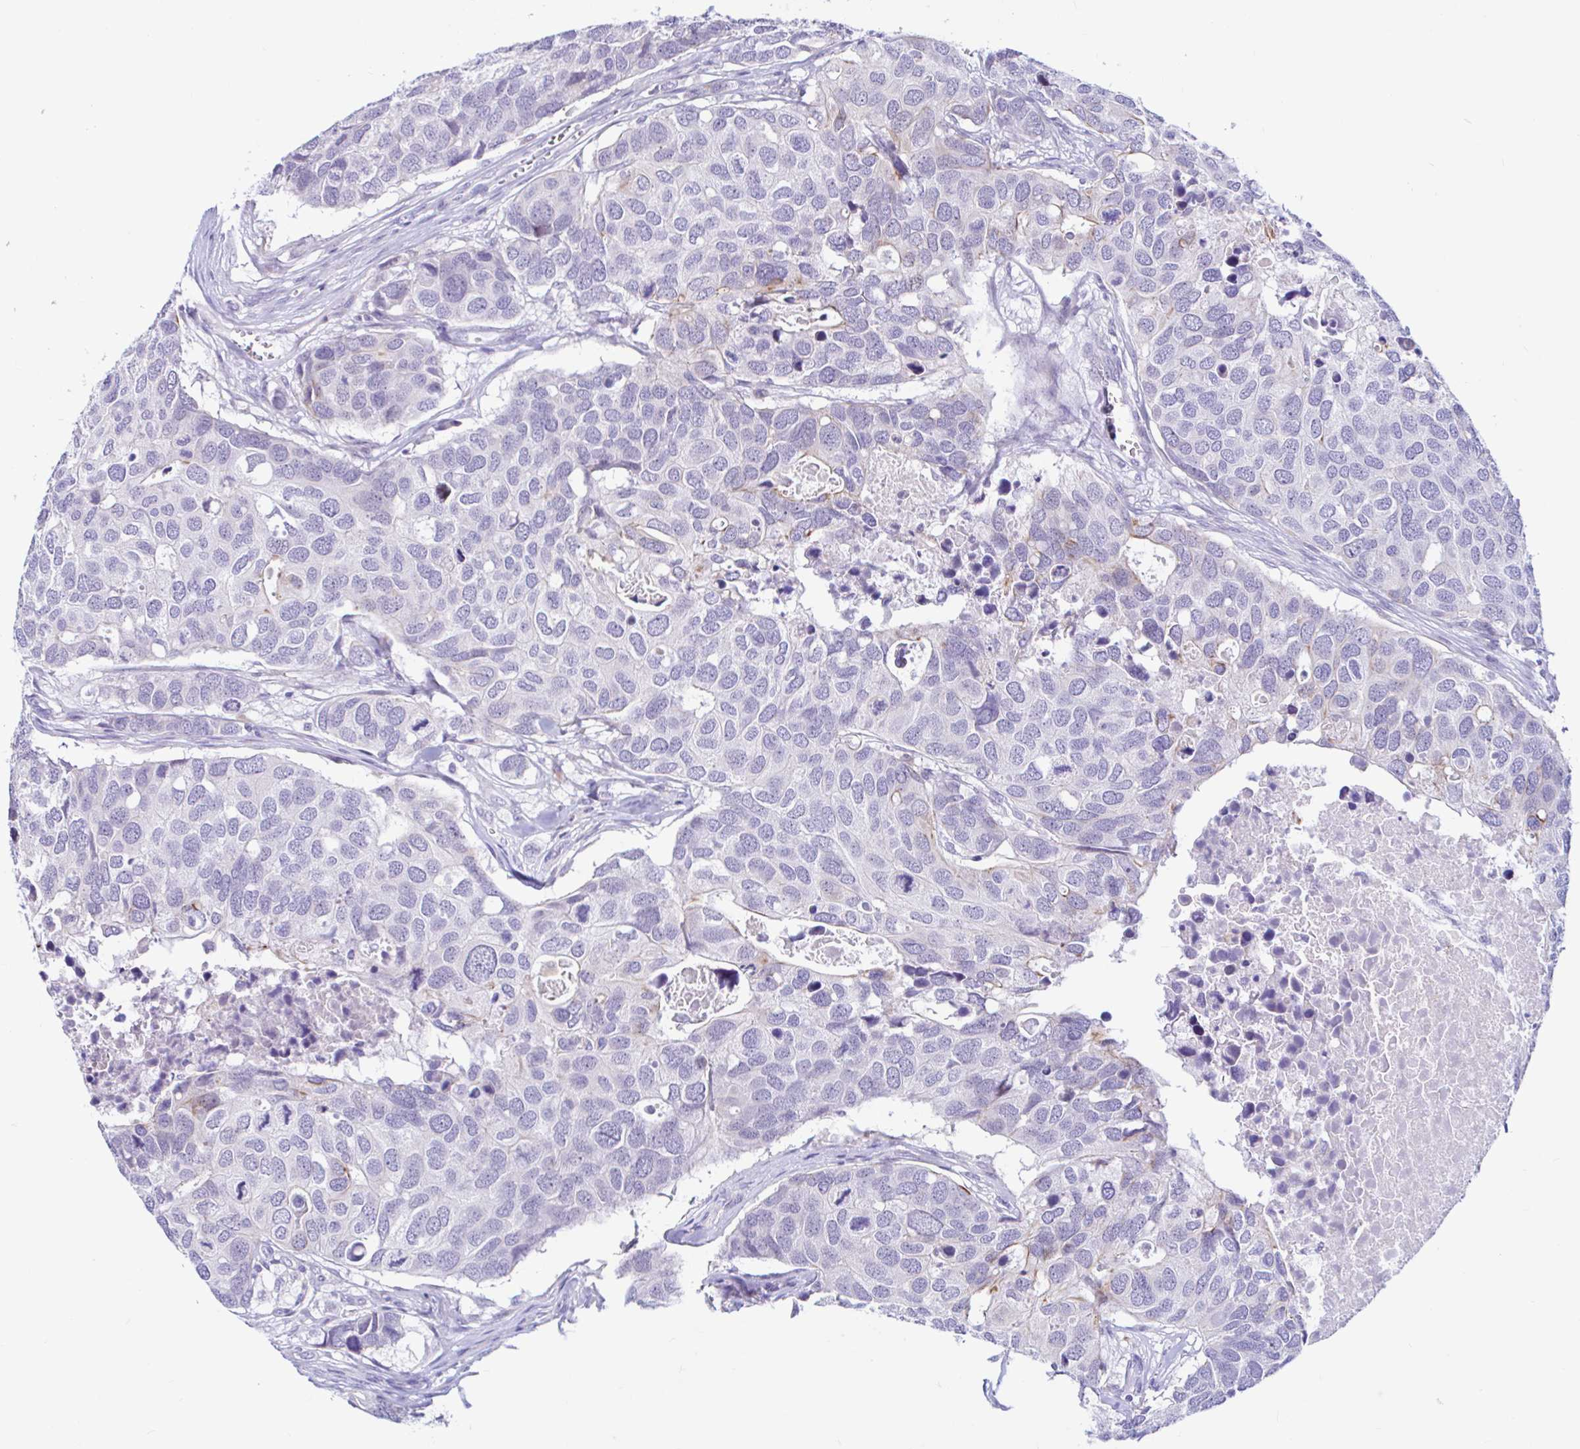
{"staining": {"intensity": "negative", "quantity": "none", "location": "none"}, "tissue": "breast cancer", "cell_type": "Tumor cells", "image_type": "cancer", "snomed": [{"axis": "morphology", "description": "Duct carcinoma"}, {"axis": "topography", "description": "Breast"}], "caption": "Immunohistochemical staining of human intraductal carcinoma (breast) shows no significant expression in tumor cells.", "gene": "NBPF3", "patient": {"sex": "female", "age": 83}}